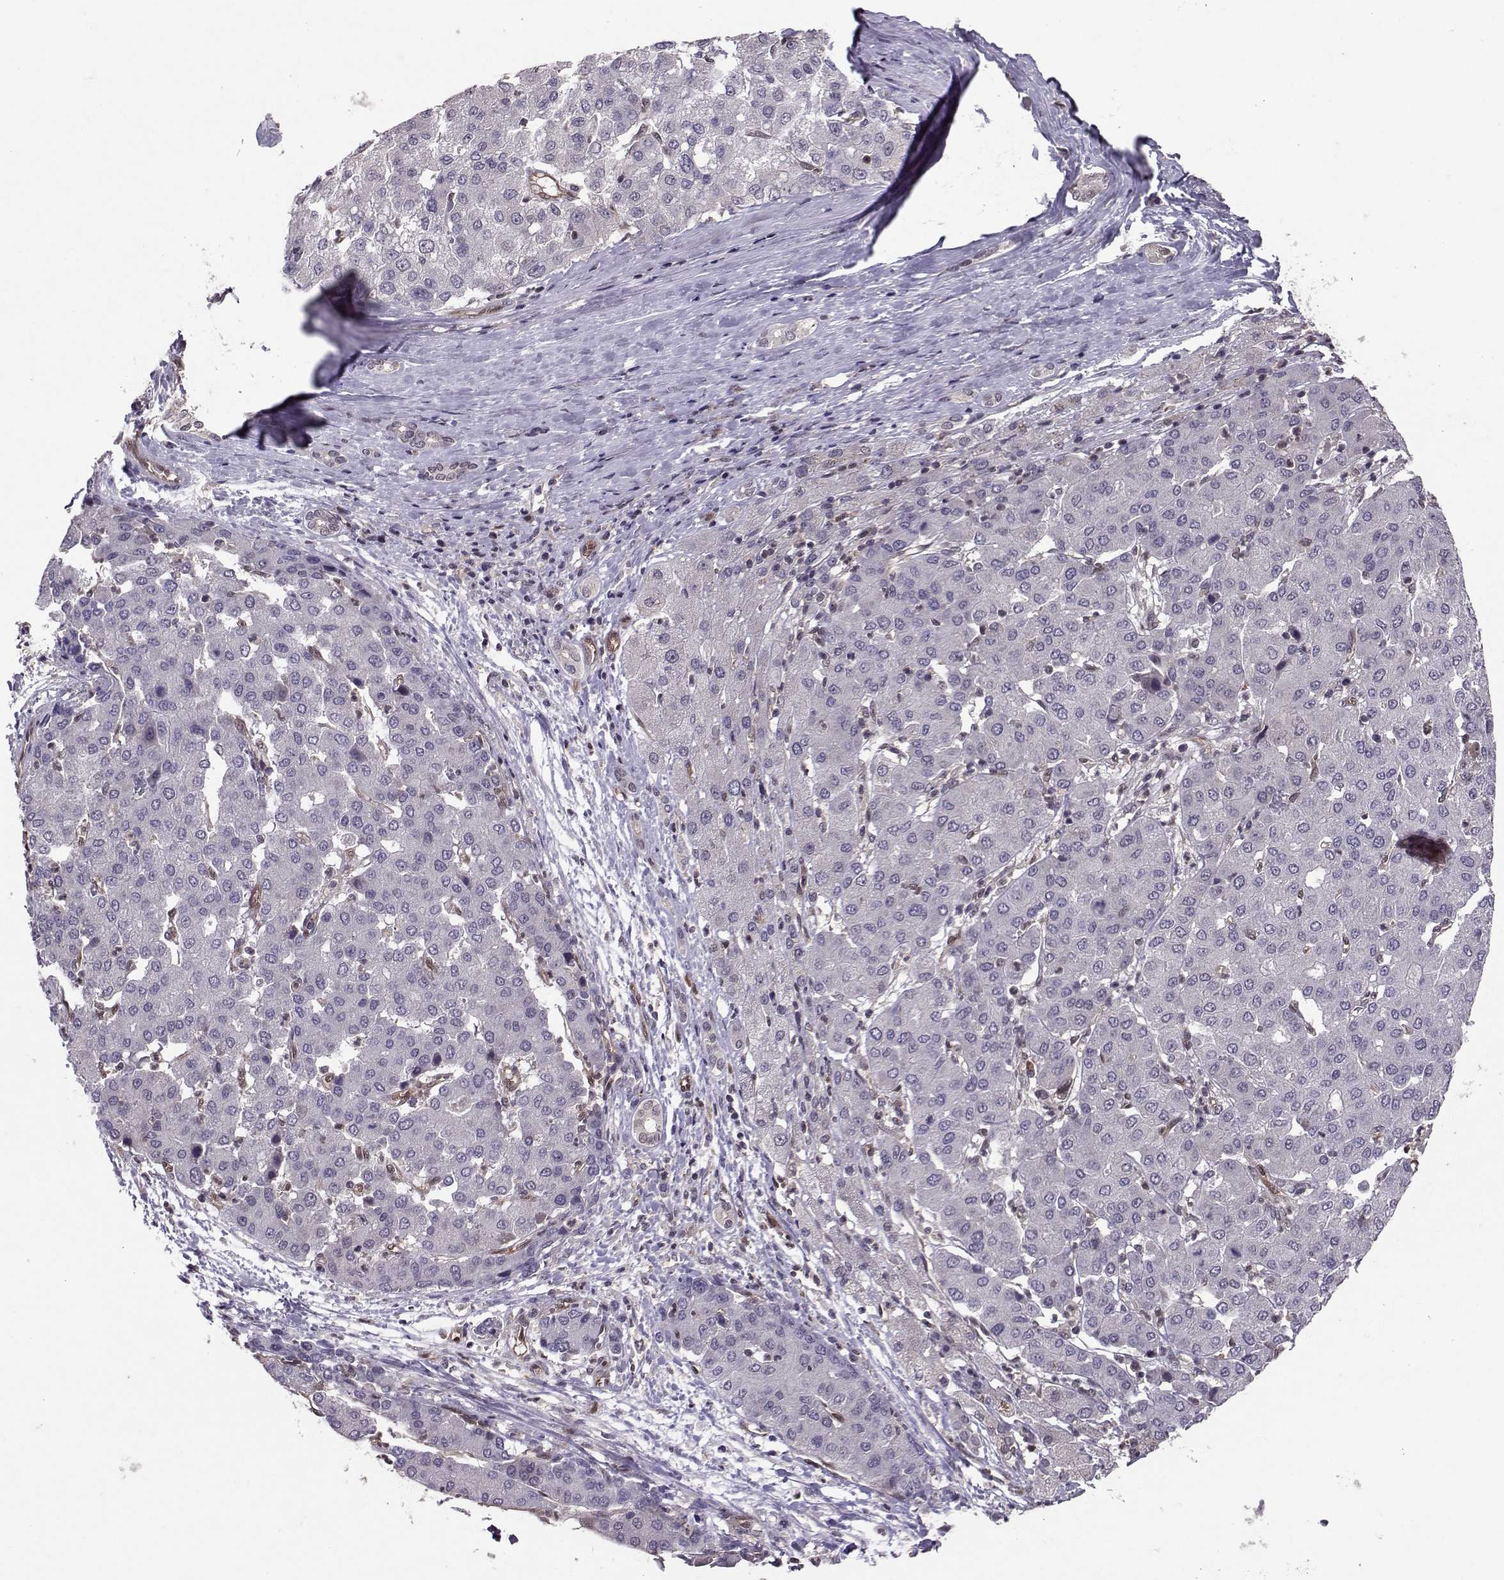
{"staining": {"intensity": "negative", "quantity": "none", "location": "none"}, "tissue": "liver cancer", "cell_type": "Tumor cells", "image_type": "cancer", "snomed": [{"axis": "morphology", "description": "Carcinoma, Hepatocellular, NOS"}, {"axis": "topography", "description": "Liver"}], "caption": "DAB (3,3'-diaminobenzidine) immunohistochemical staining of human liver hepatocellular carcinoma displays no significant expression in tumor cells.", "gene": "PPP2R2A", "patient": {"sex": "male", "age": 65}}